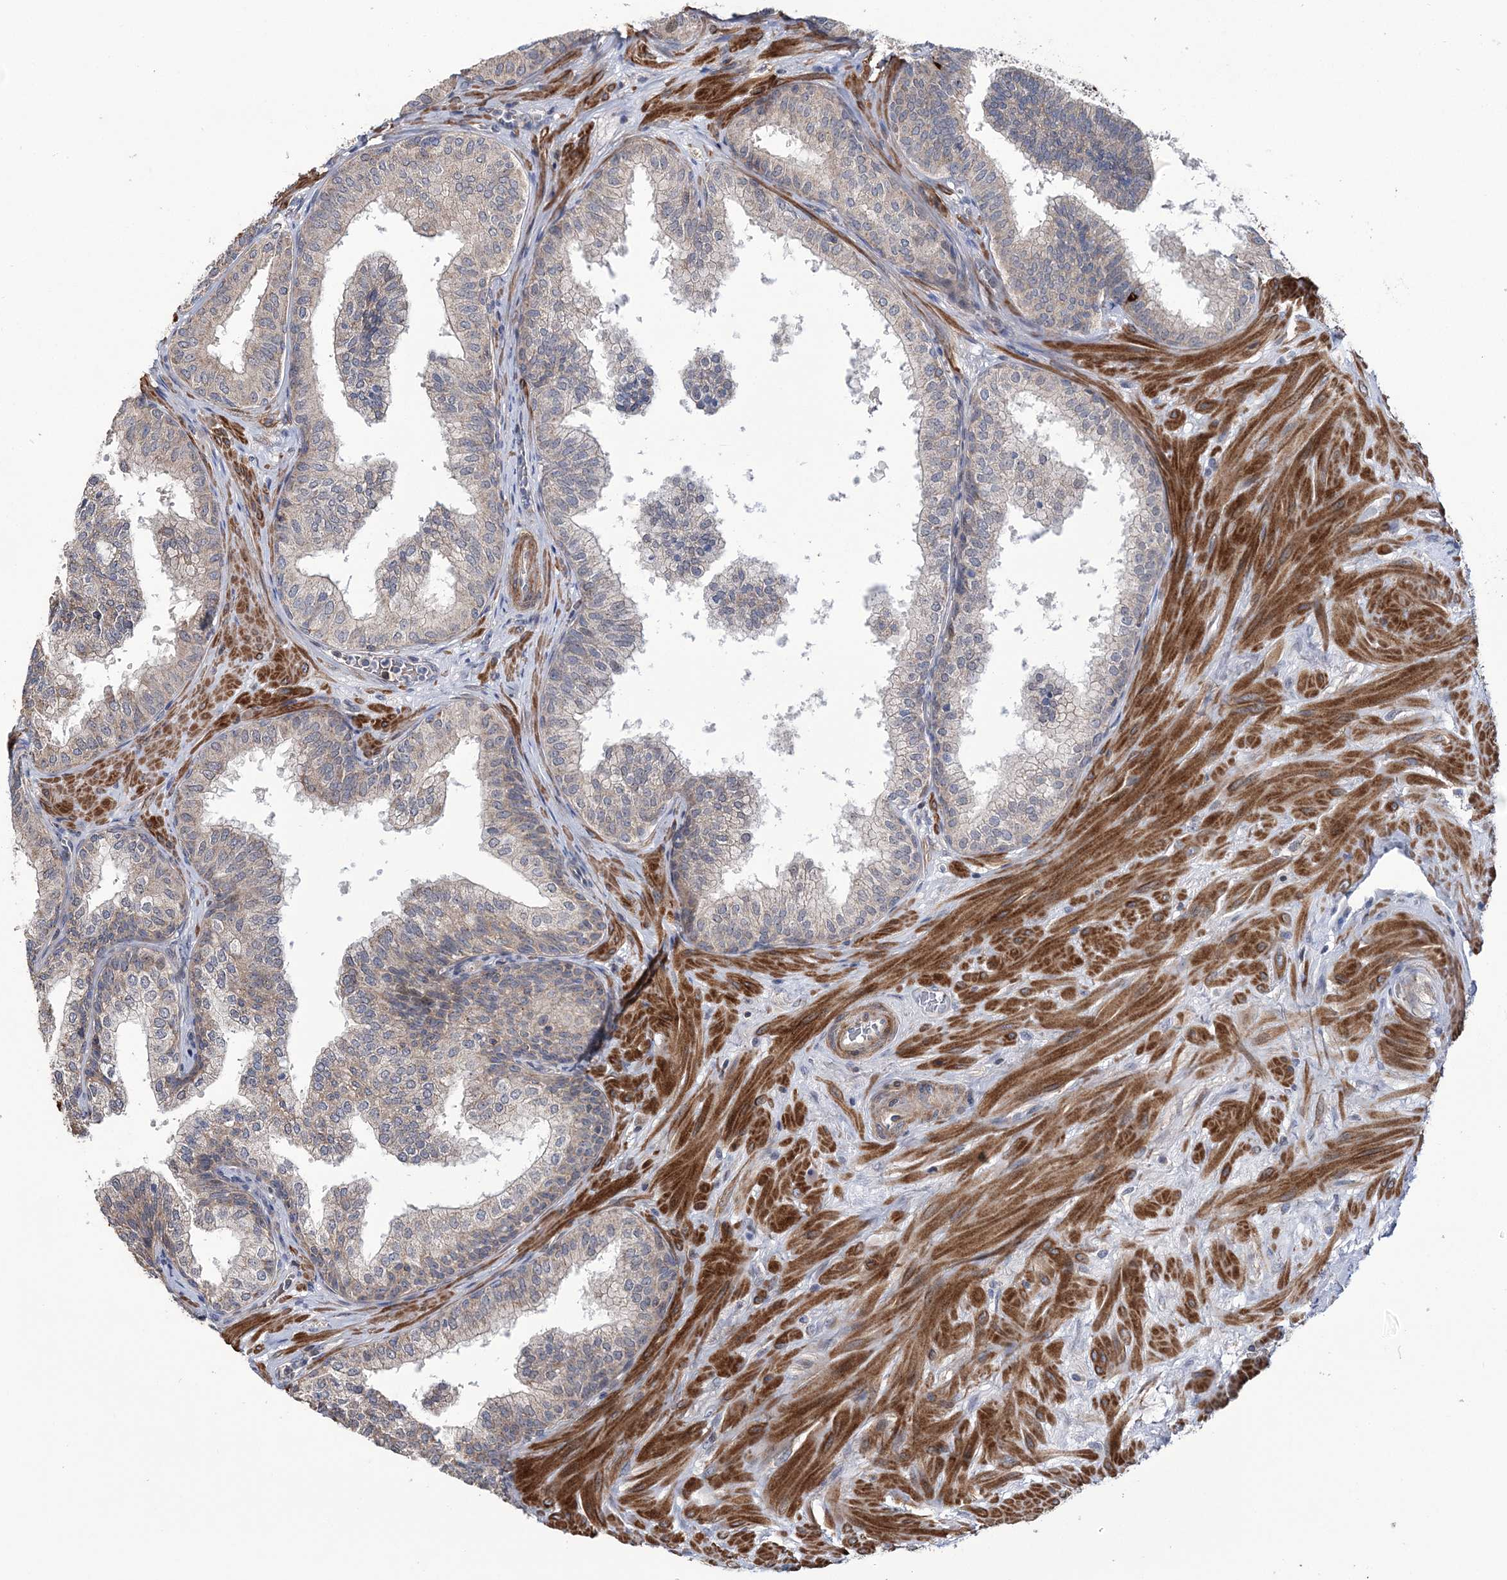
{"staining": {"intensity": "weak", "quantity": "<25%", "location": "cytoplasmic/membranous"}, "tissue": "prostate", "cell_type": "Glandular cells", "image_type": "normal", "snomed": [{"axis": "morphology", "description": "Normal tissue, NOS"}, {"axis": "topography", "description": "Prostate"}], "caption": "Photomicrograph shows no significant protein positivity in glandular cells of normal prostate.", "gene": "PPP2R2B", "patient": {"sex": "male", "age": 60}}